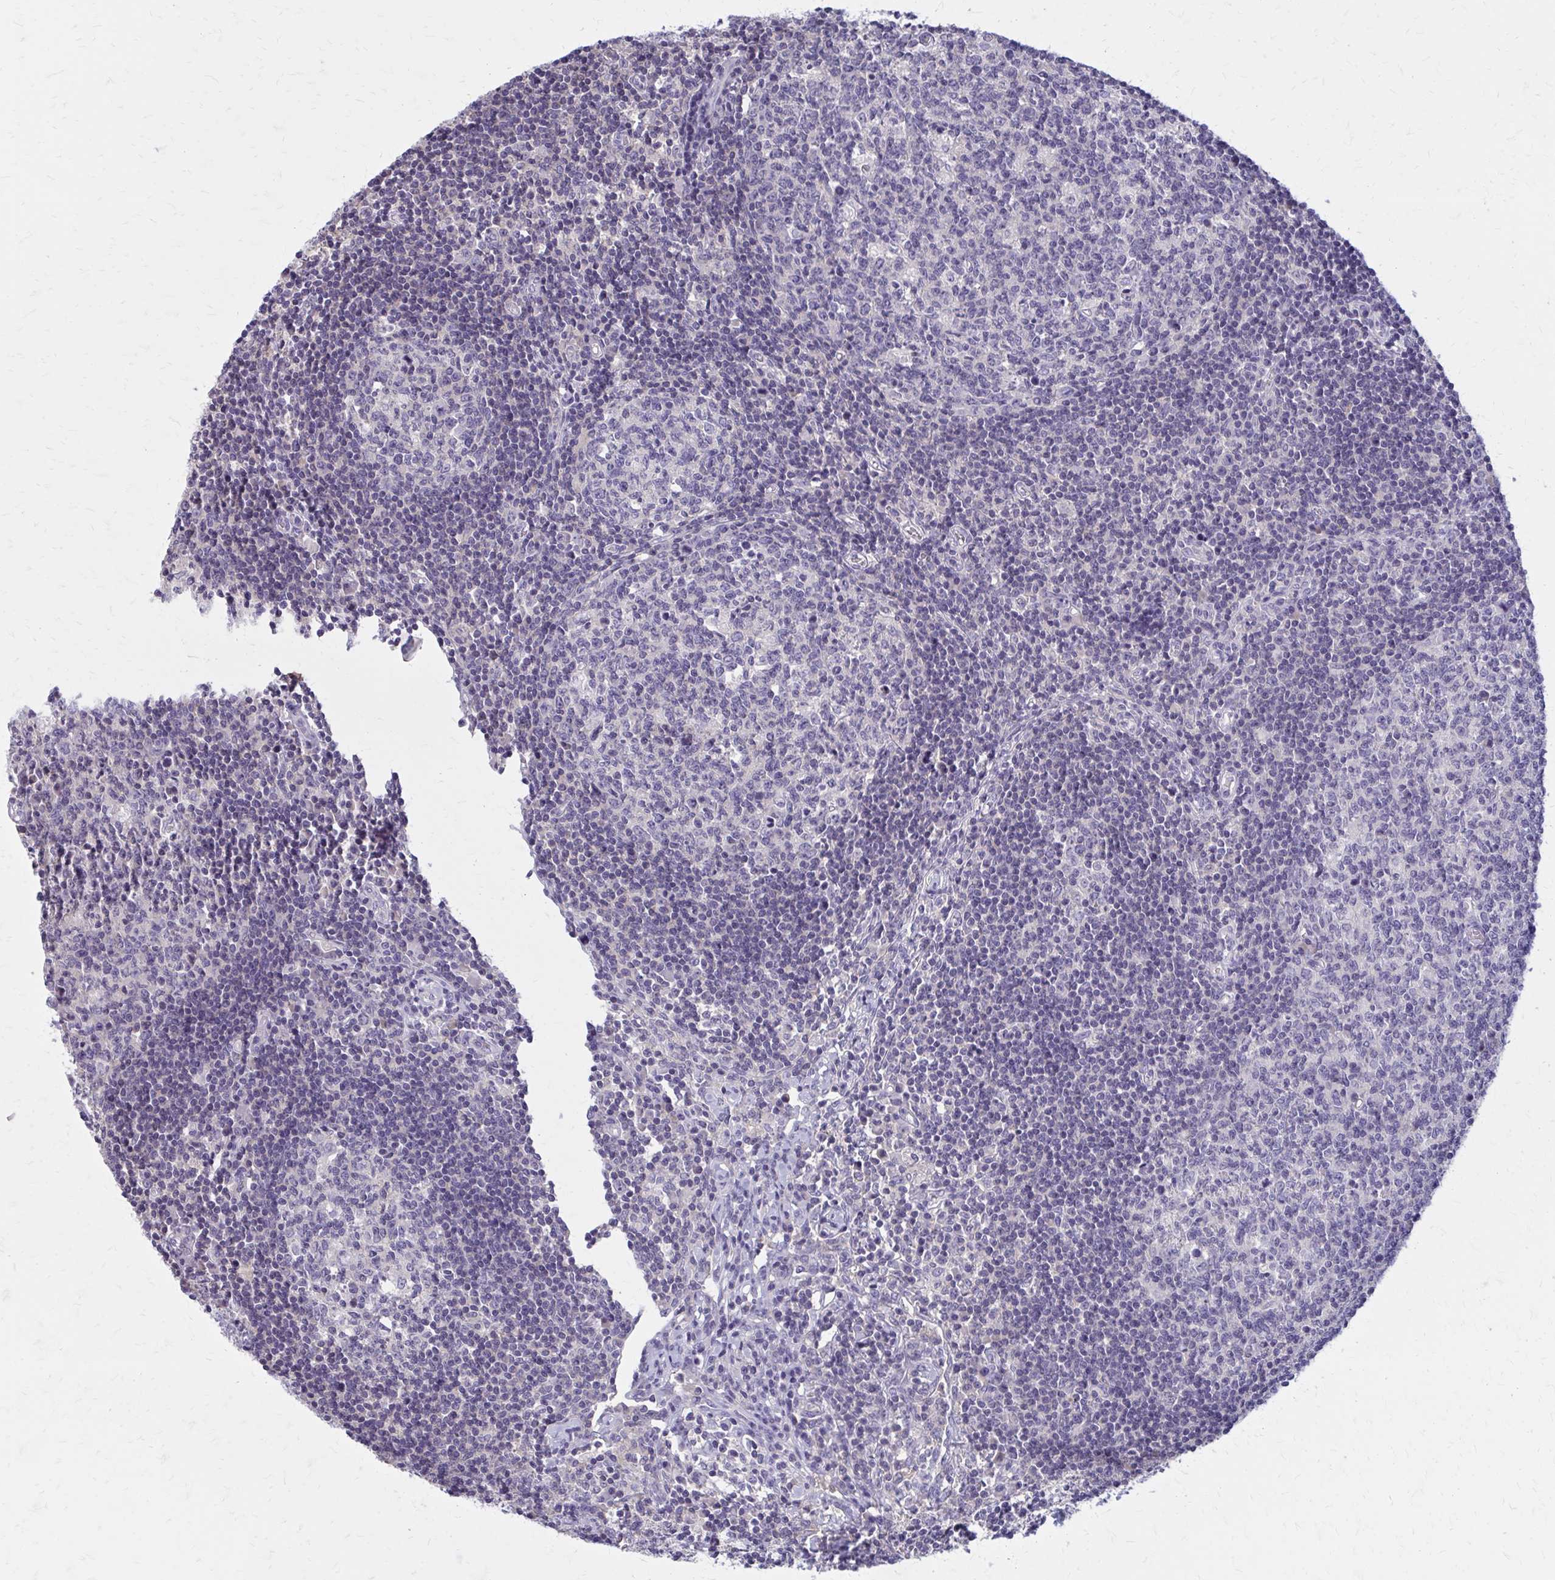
{"staining": {"intensity": "negative", "quantity": "none", "location": "none"}, "tissue": "lymph node", "cell_type": "Germinal center cells", "image_type": "normal", "snomed": [{"axis": "morphology", "description": "Normal tissue, NOS"}, {"axis": "topography", "description": "Lymph node"}], "caption": "The immunohistochemistry histopathology image has no significant positivity in germinal center cells of lymph node. (Stains: DAB immunohistochemistry (IHC) with hematoxylin counter stain, Microscopy: brightfield microscopy at high magnification).", "gene": "OR4A47", "patient": {"sex": "male", "age": 67}}